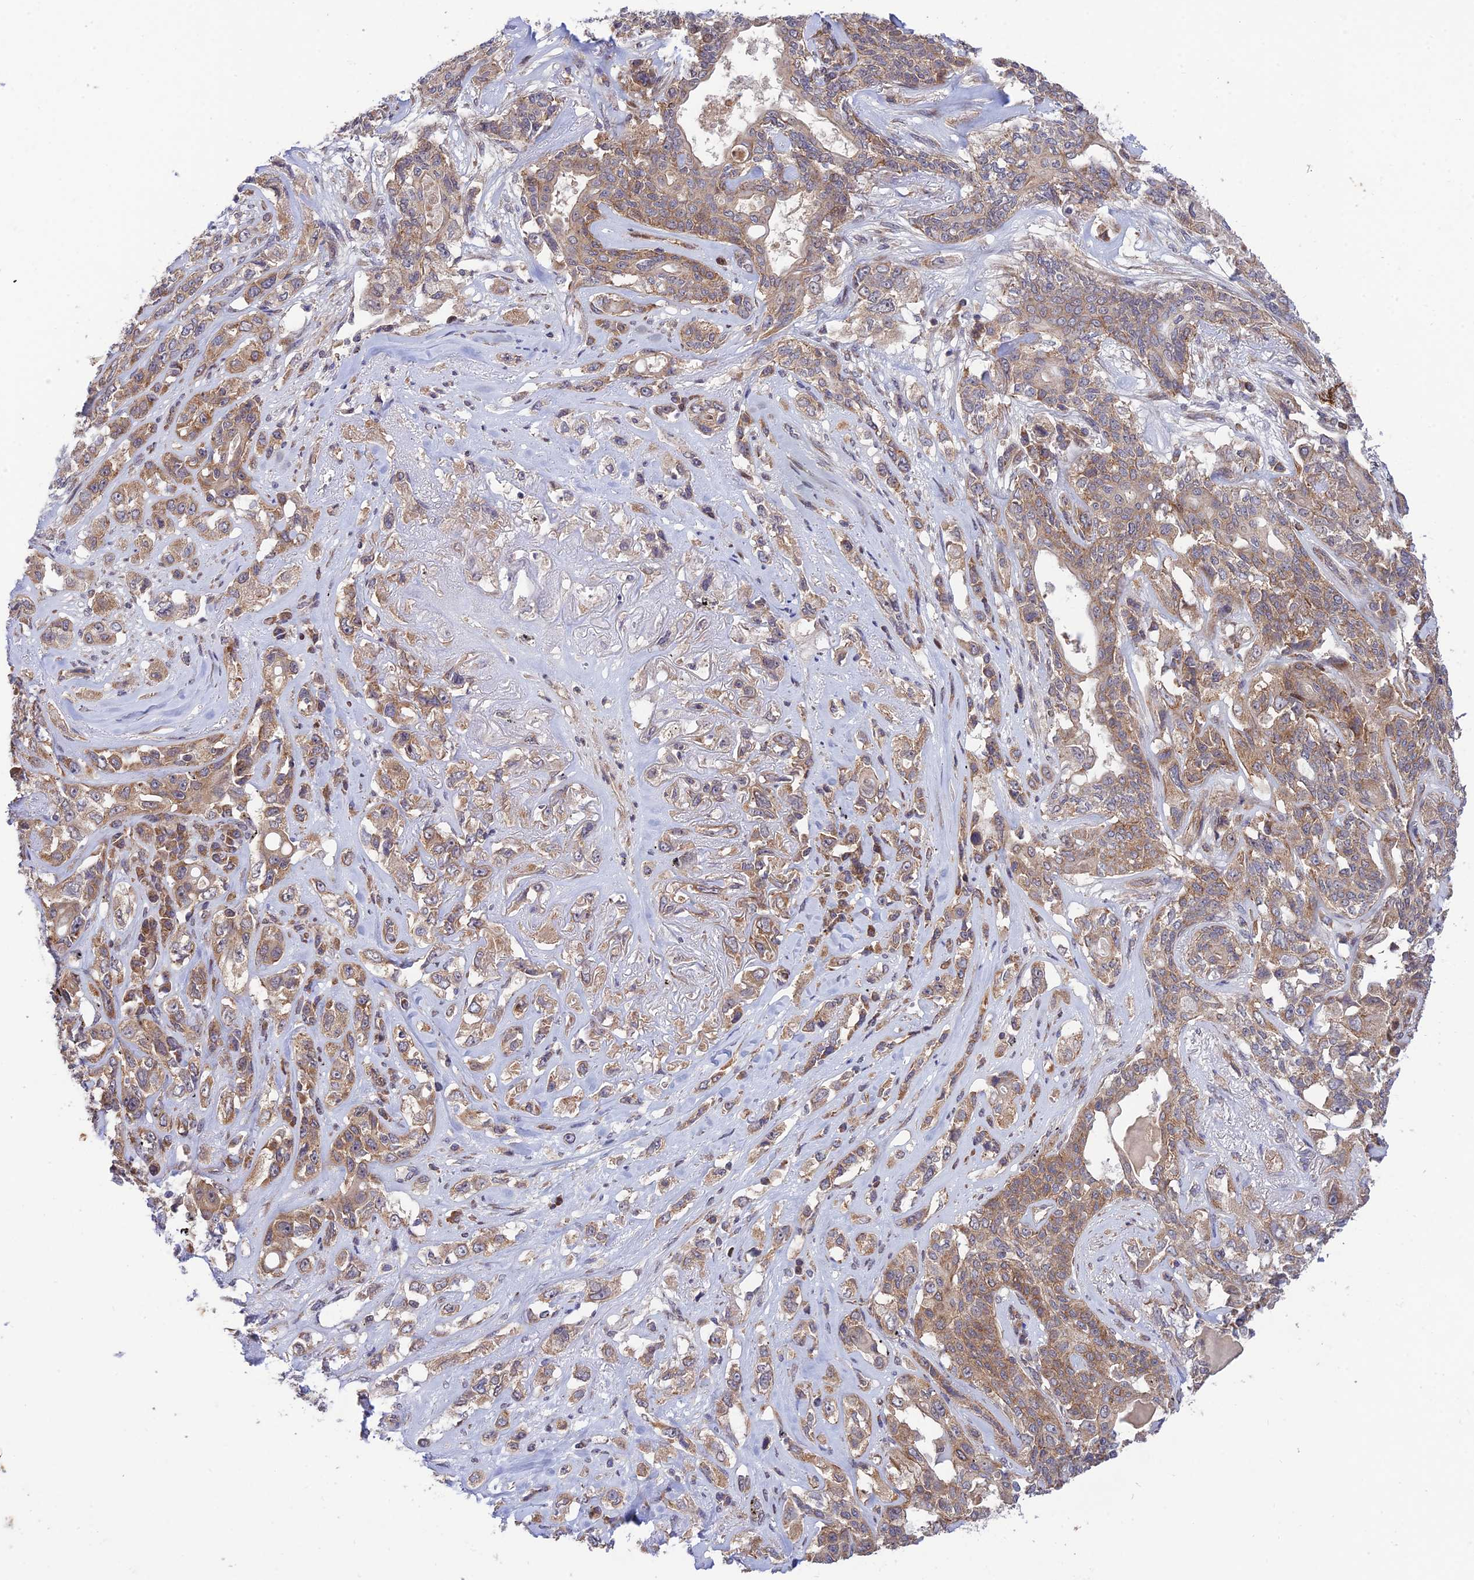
{"staining": {"intensity": "moderate", "quantity": ">75%", "location": "cytoplasmic/membranous"}, "tissue": "lung cancer", "cell_type": "Tumor cells", "image_type": "cancer", "snomed": [{"axis": "morphology", "description": "Squamous cell carcinoma, NOS"}, {"axis": "topography", "description": "Lung"}], "caption": "The photomicrograph exhibits a brown stain indicating the presence of a protein in the cytoplasmic/membranous of tumor cells in lung cancer. The staining was performed using DAB (3,3'-diaminobenzidine) to visualize the protein expression in brown, while the nuclei were stained in blue with hematoxylin (Magnification: 20x).", "gene": "PLEKHG2", "patient": {"sex": "female", "age": 70}}